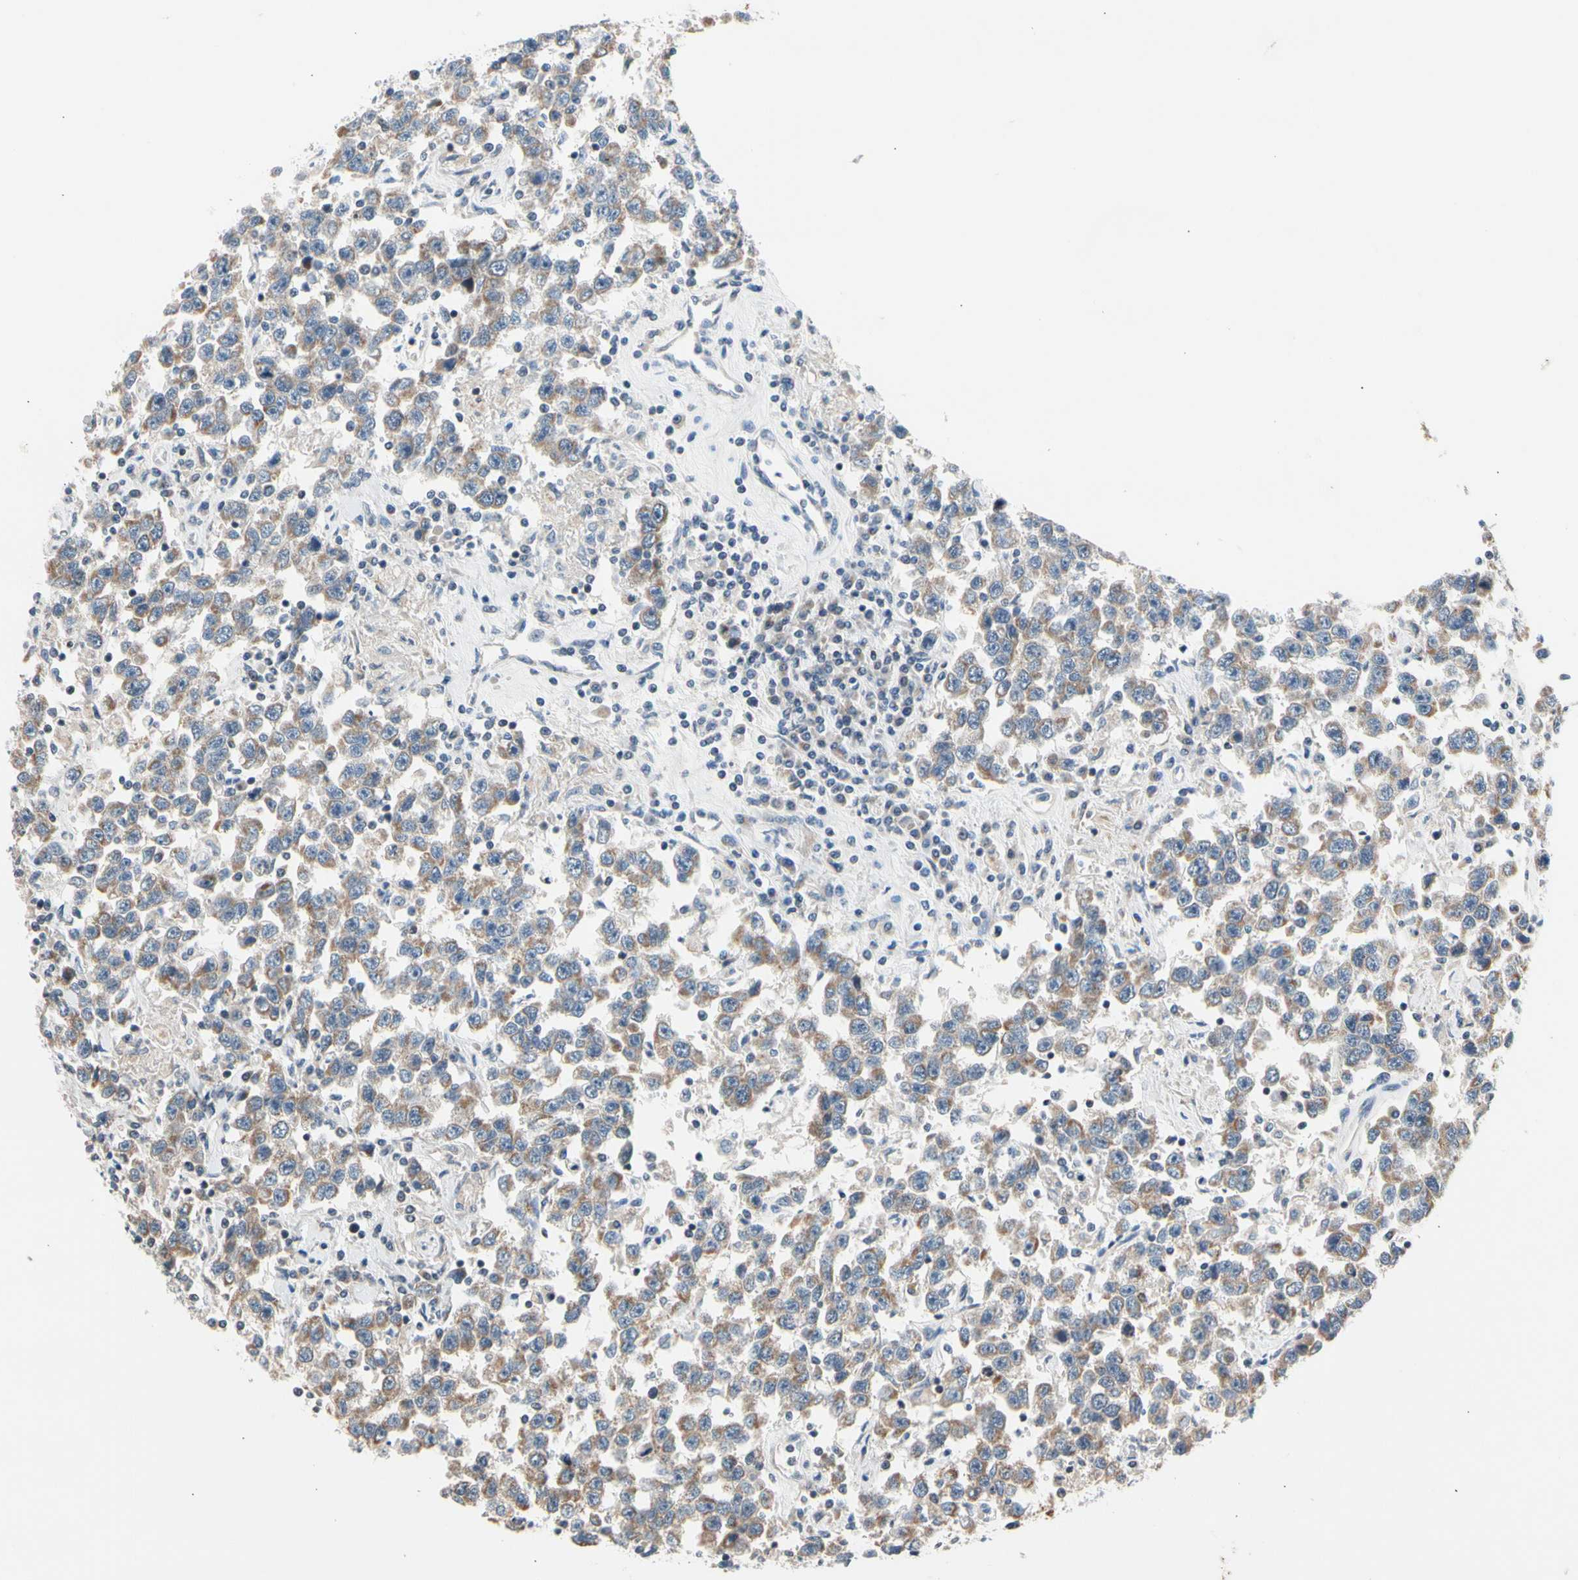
{"staining": {"intensity": "weak", "quantity": ">75%", "location": "cytoplasmic/membranous"}, "tissue": "testis cancer", "cell_type": "Tumor cells", "image_type": "cancer", "snomed": [{"axis": "morphology", "description": "Seminoma, NOS"}, {"axis": "topography", "description": "Testis"}], "caption": "Weak cytoplasmic/membranous expression for a protein is seen in approximately >75% of tumor cells of seminoma (testis) using immunohistochemistry (IHC).", "gene": "SOX30", "patient": {"sex": "male", "age": 41}}